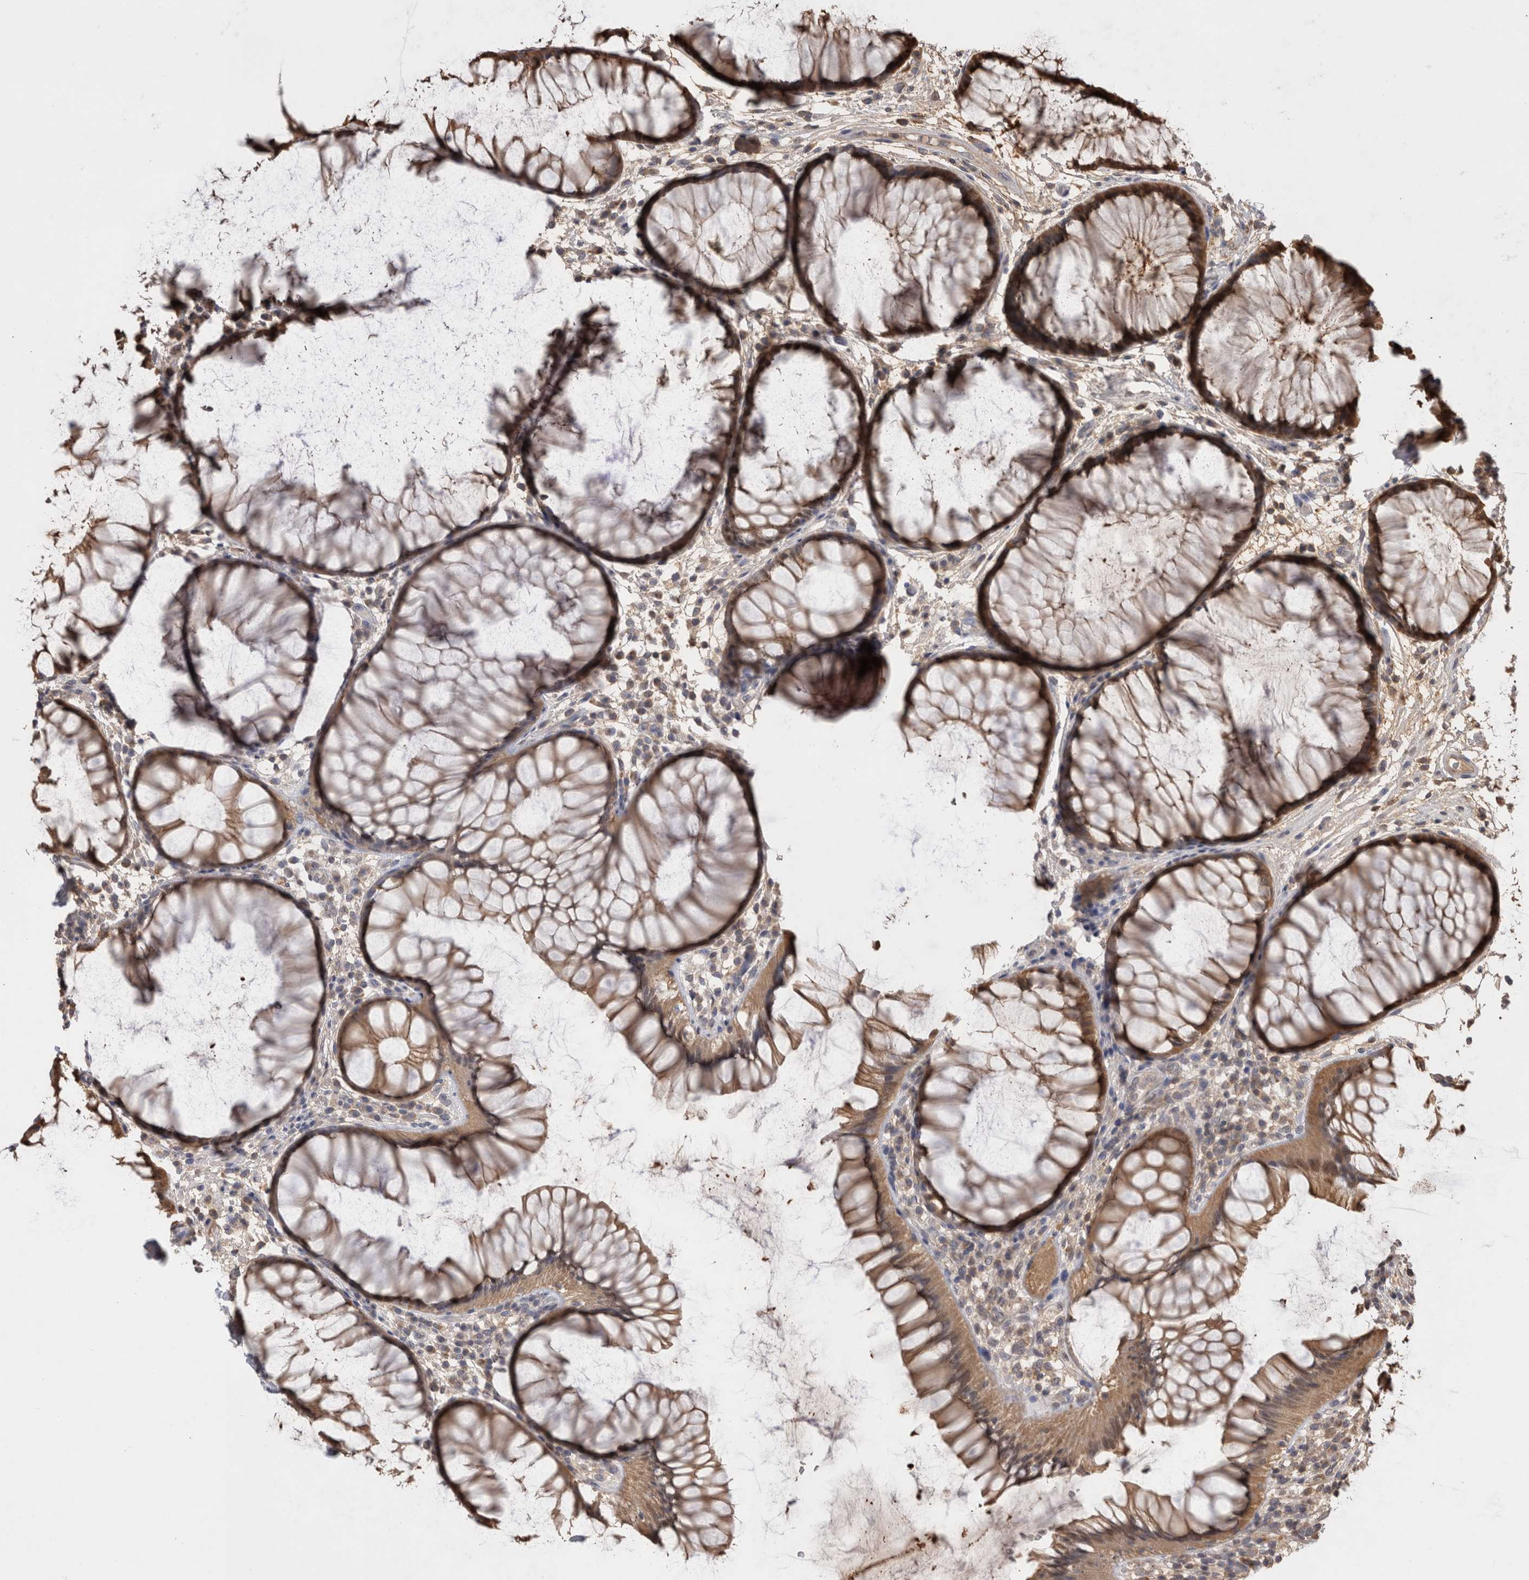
{"staining": {"intensity": "strong", "quantity": ">75%", "location": "cytoplasmic/membranous"}, "tissue": "rectum", "cell_type": "Glandular cells", "image_type": "normal", "snomed": [{"axis": "morphology", "description": "Normal tissue, NOS"}, {"axis": "topography", "description": "Rectum"}], "caption": "High-magnification brightfield microscopy of unremarkable rectum stained with DAB (3,3'-diaminobenzidine) (brown) and counterstained with hematoxylin (blue). glandular cells exhibit strong cytoplasmic/membranous staining is present in about>75% of cells.", "gene": "PREP", "patient": {"sex": "male", "age": 51}}